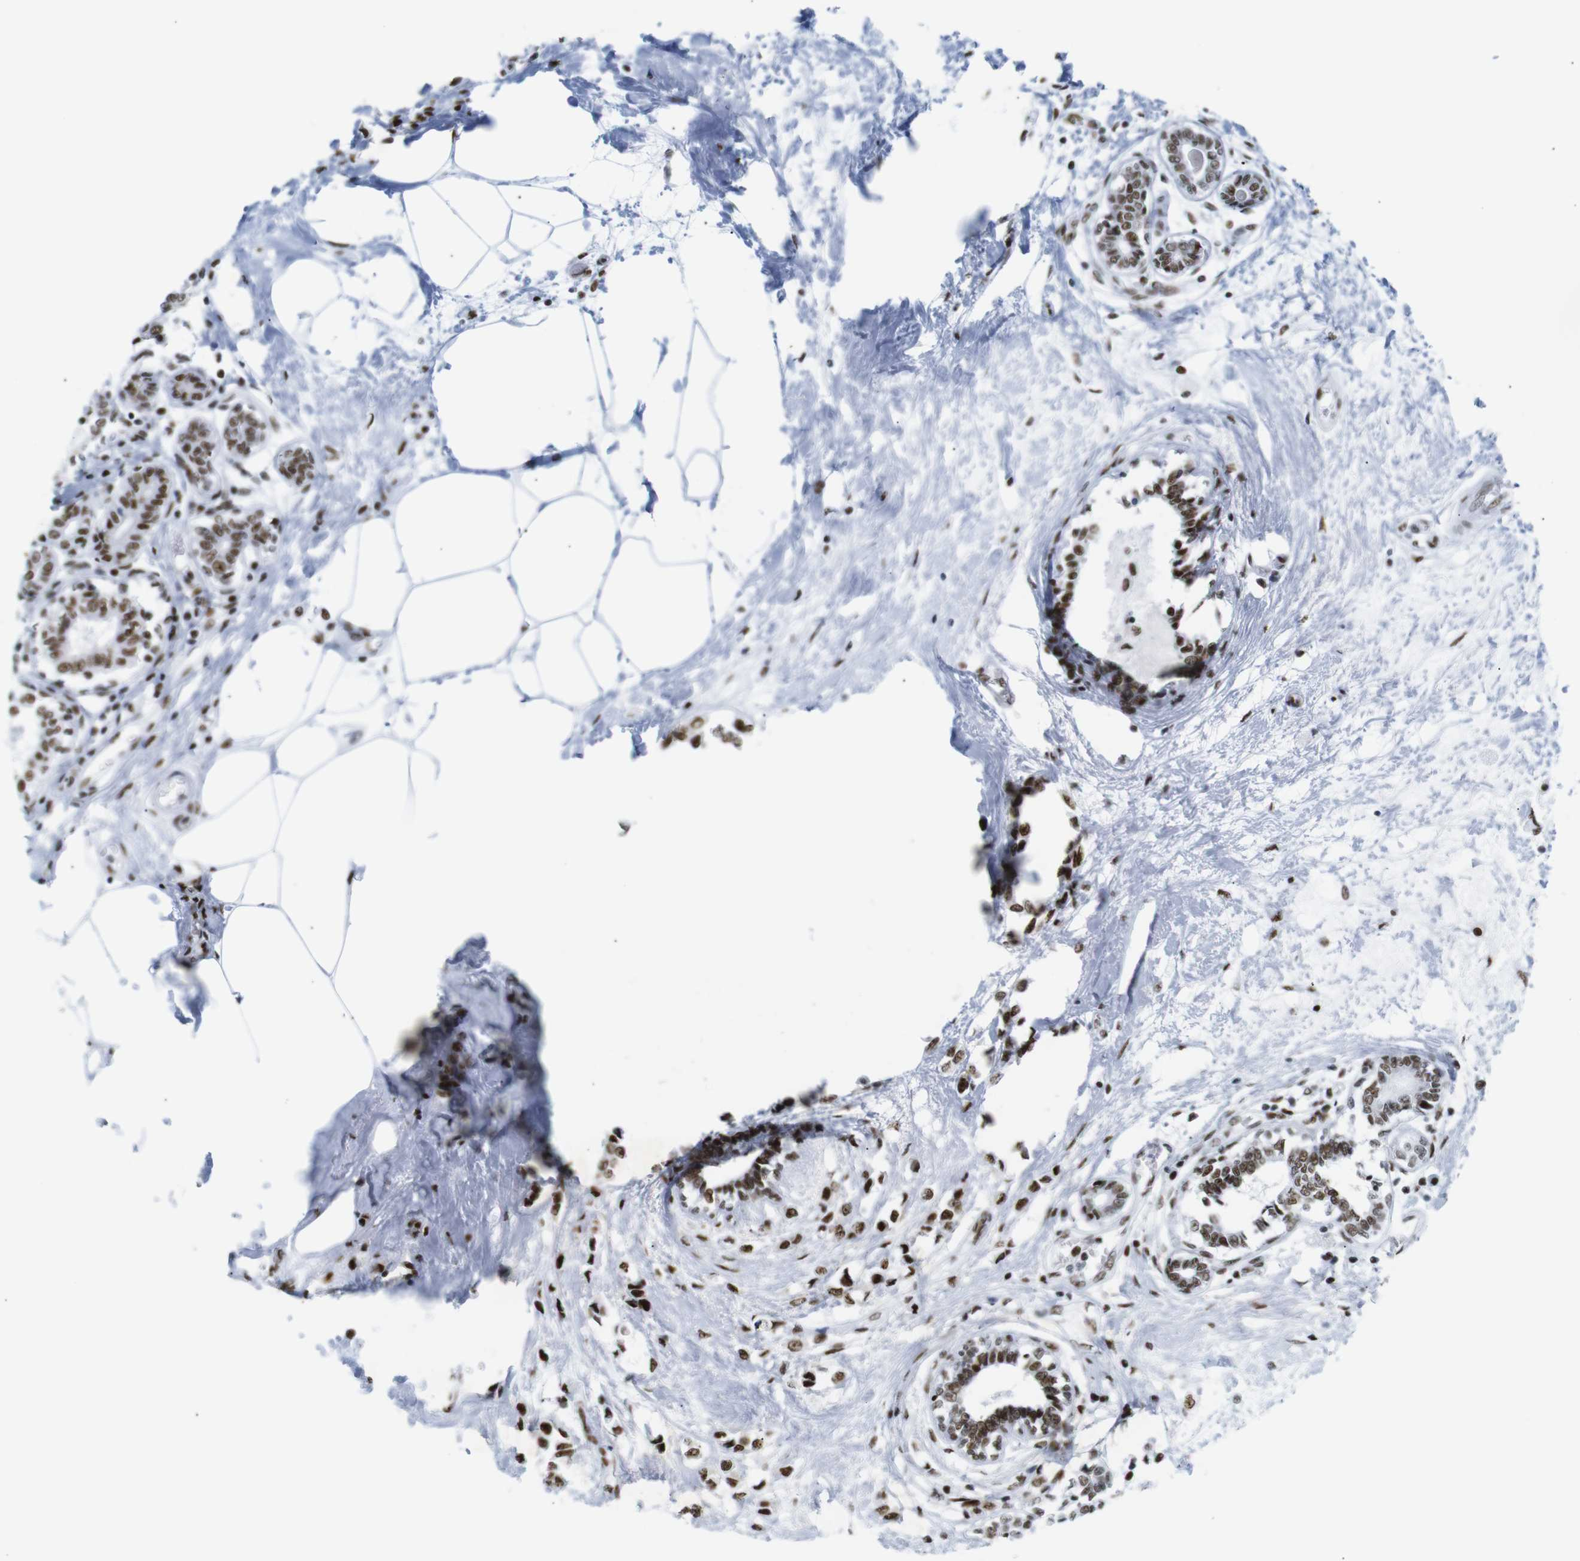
{"staining": {"intensity": "strong", "quantity": ">75%", "location": "nuclear"}, "tissue": "breast cancer", "cell_type": "Tumor cells", "image_type": "cancer", "snomed": [{"axis": "morphology", "description": "Lobular carcinoma"}, {"axis": "topography", "description": "Breast"}], "caption": "The photomicrograph reveals immunohistochemical staining of breast cancer. There is strong nuclear staining is identified in about >75% of tumor cells.", "gene": "TRA2B", "patient": {"sex": "female", "age": 51}}